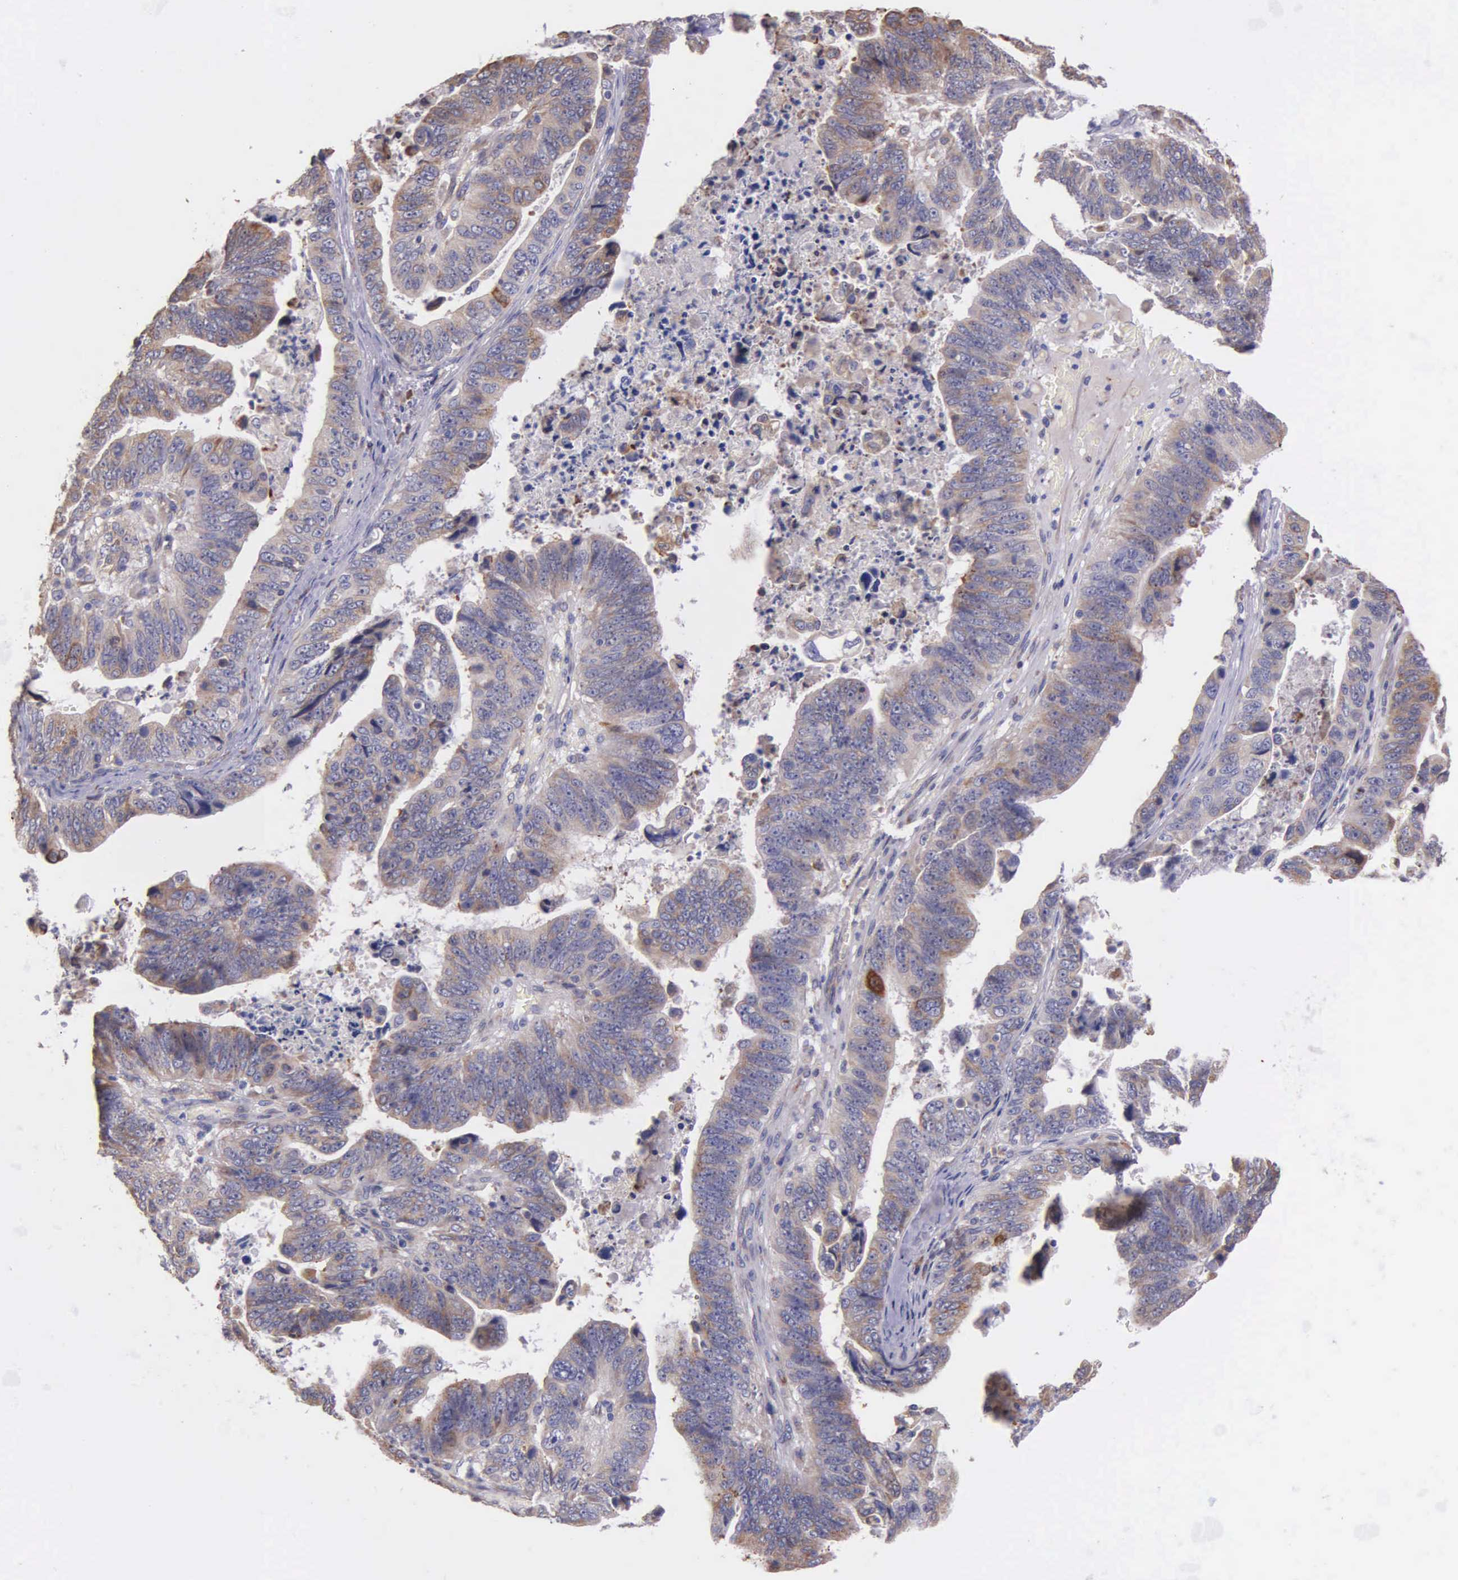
{"staining": {"intensity": "weak", "quantity": "25%-75%", "location": "cytoplasmic/membranous"}, "tissue": "stomach cancer", "cell_type": "Tumor cells", "image_type": "cancer", "snomed": [{"axis": "morphology", "description": "Adenocarcinoma, NOS"}, {"axis": "topography", "description": "Stomach, upper"}], "caption": "Immunohistochemistry (IHC) micrograph of neoplastic tissue: human stomach cancer (adenocarcinoma) stained using IHC exhibits low levels of weak protein expression localized specifically in the cytoplasmic/membranous of tumor cells, appearing as a cytoplasmic/membranous brown color.", "gene": "ZC3H12B", "patient": {"sex": "female", "age": 50}}